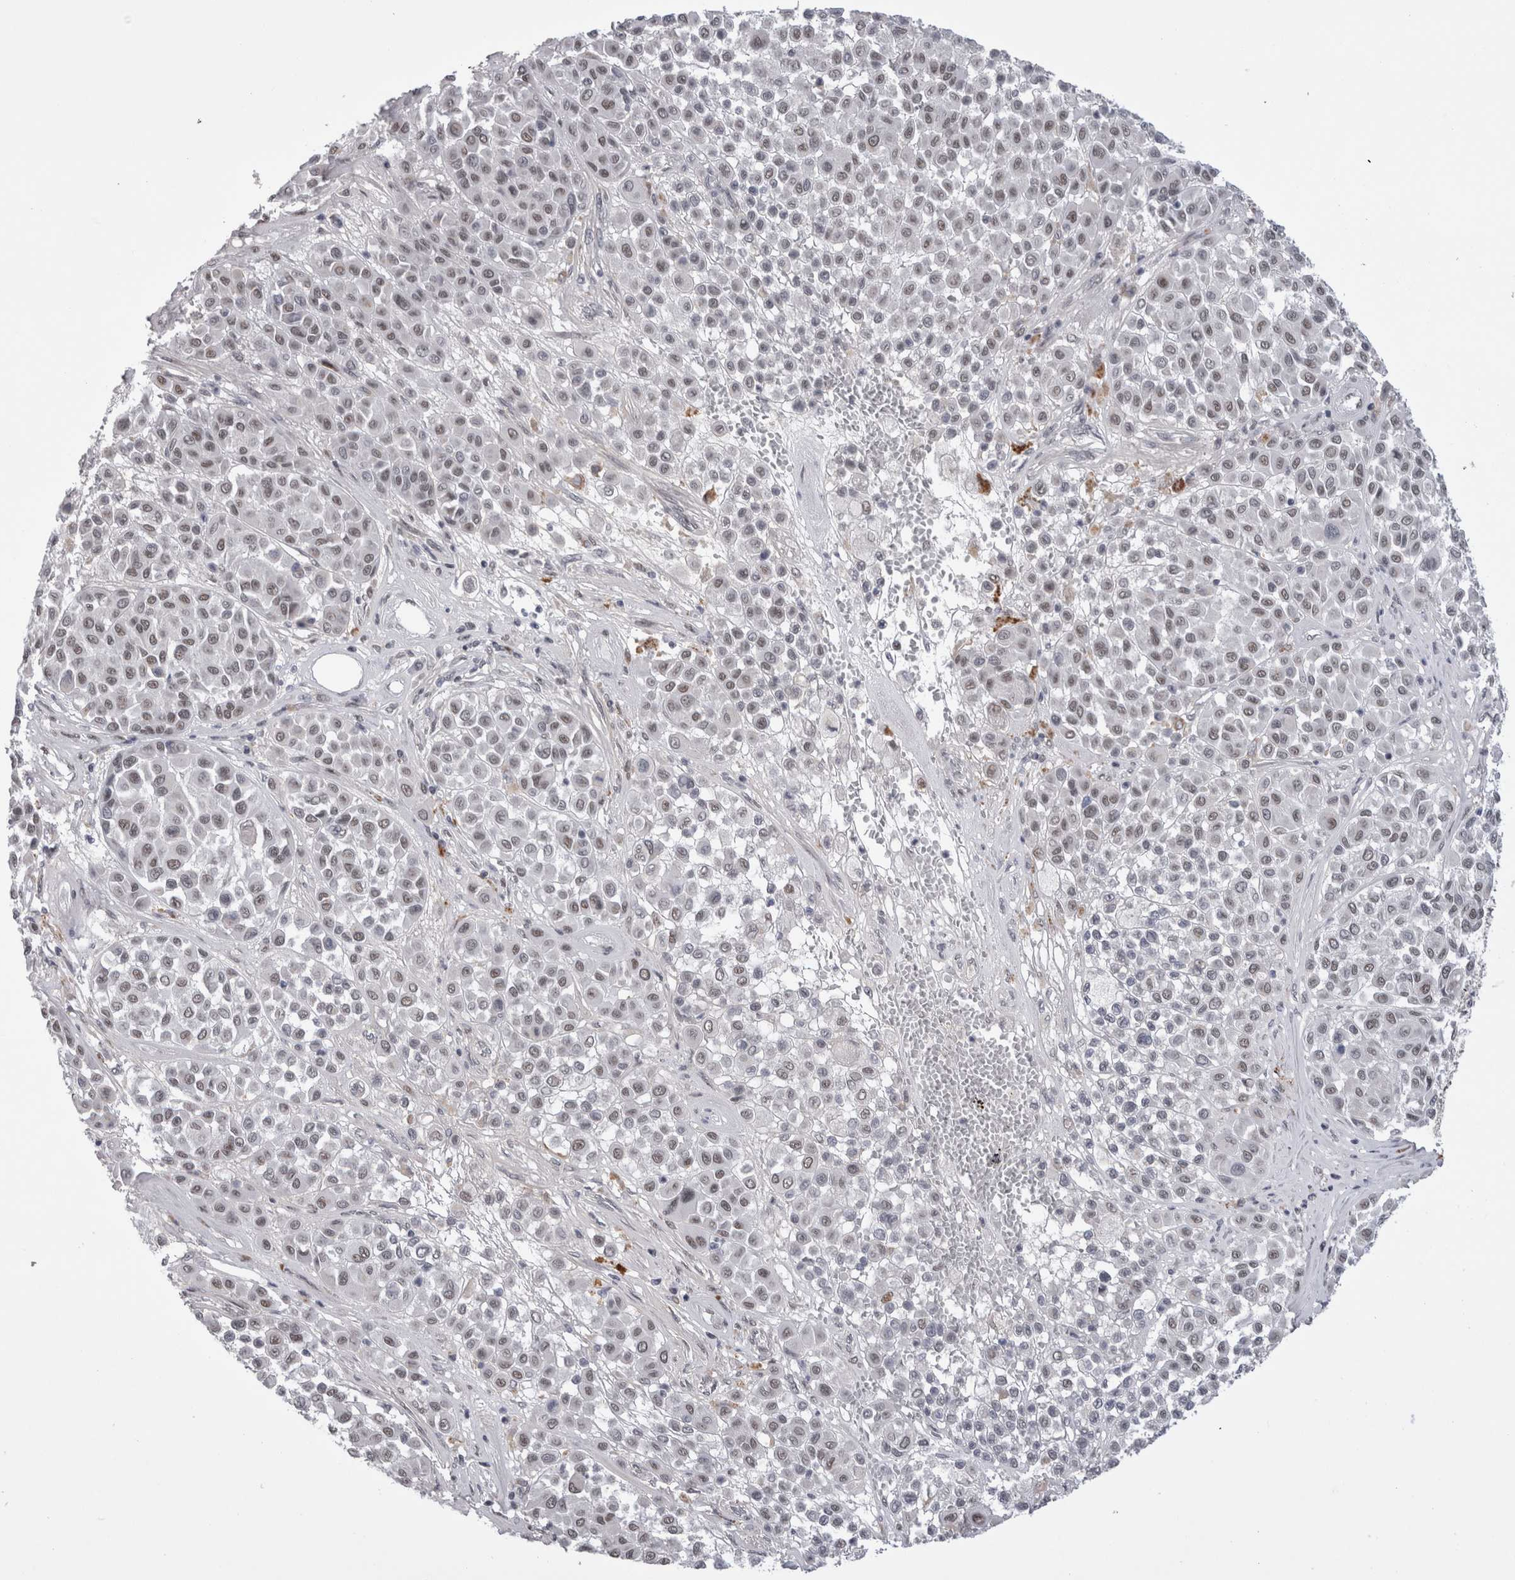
{"staining": {"intensity": "weak", "quantity": "25%-75%", "location": "nuclear"}, "tissue": "melanoma", "cell_type": "Tumor cells", "image_type": "cancer", "snomed": [{"axis": "morphology", "description": "Malignant melanoma, Metastatic site"}, {"axis": "topography", "description": "Soft tissue"}], "caption": "IHC staining of melanoma, which displays low levels of weak nuclear expression in about 25%-75% of tumor cells indicating weak nuclear protein positivity. The staining was performed using DAB (3,3'-diaminobenzidine) (brown) for protein detection and nuclei were counterstained in hematoxylin (blue).", "gene": "API5", "patient": {"sex": "male", "age": 41}}